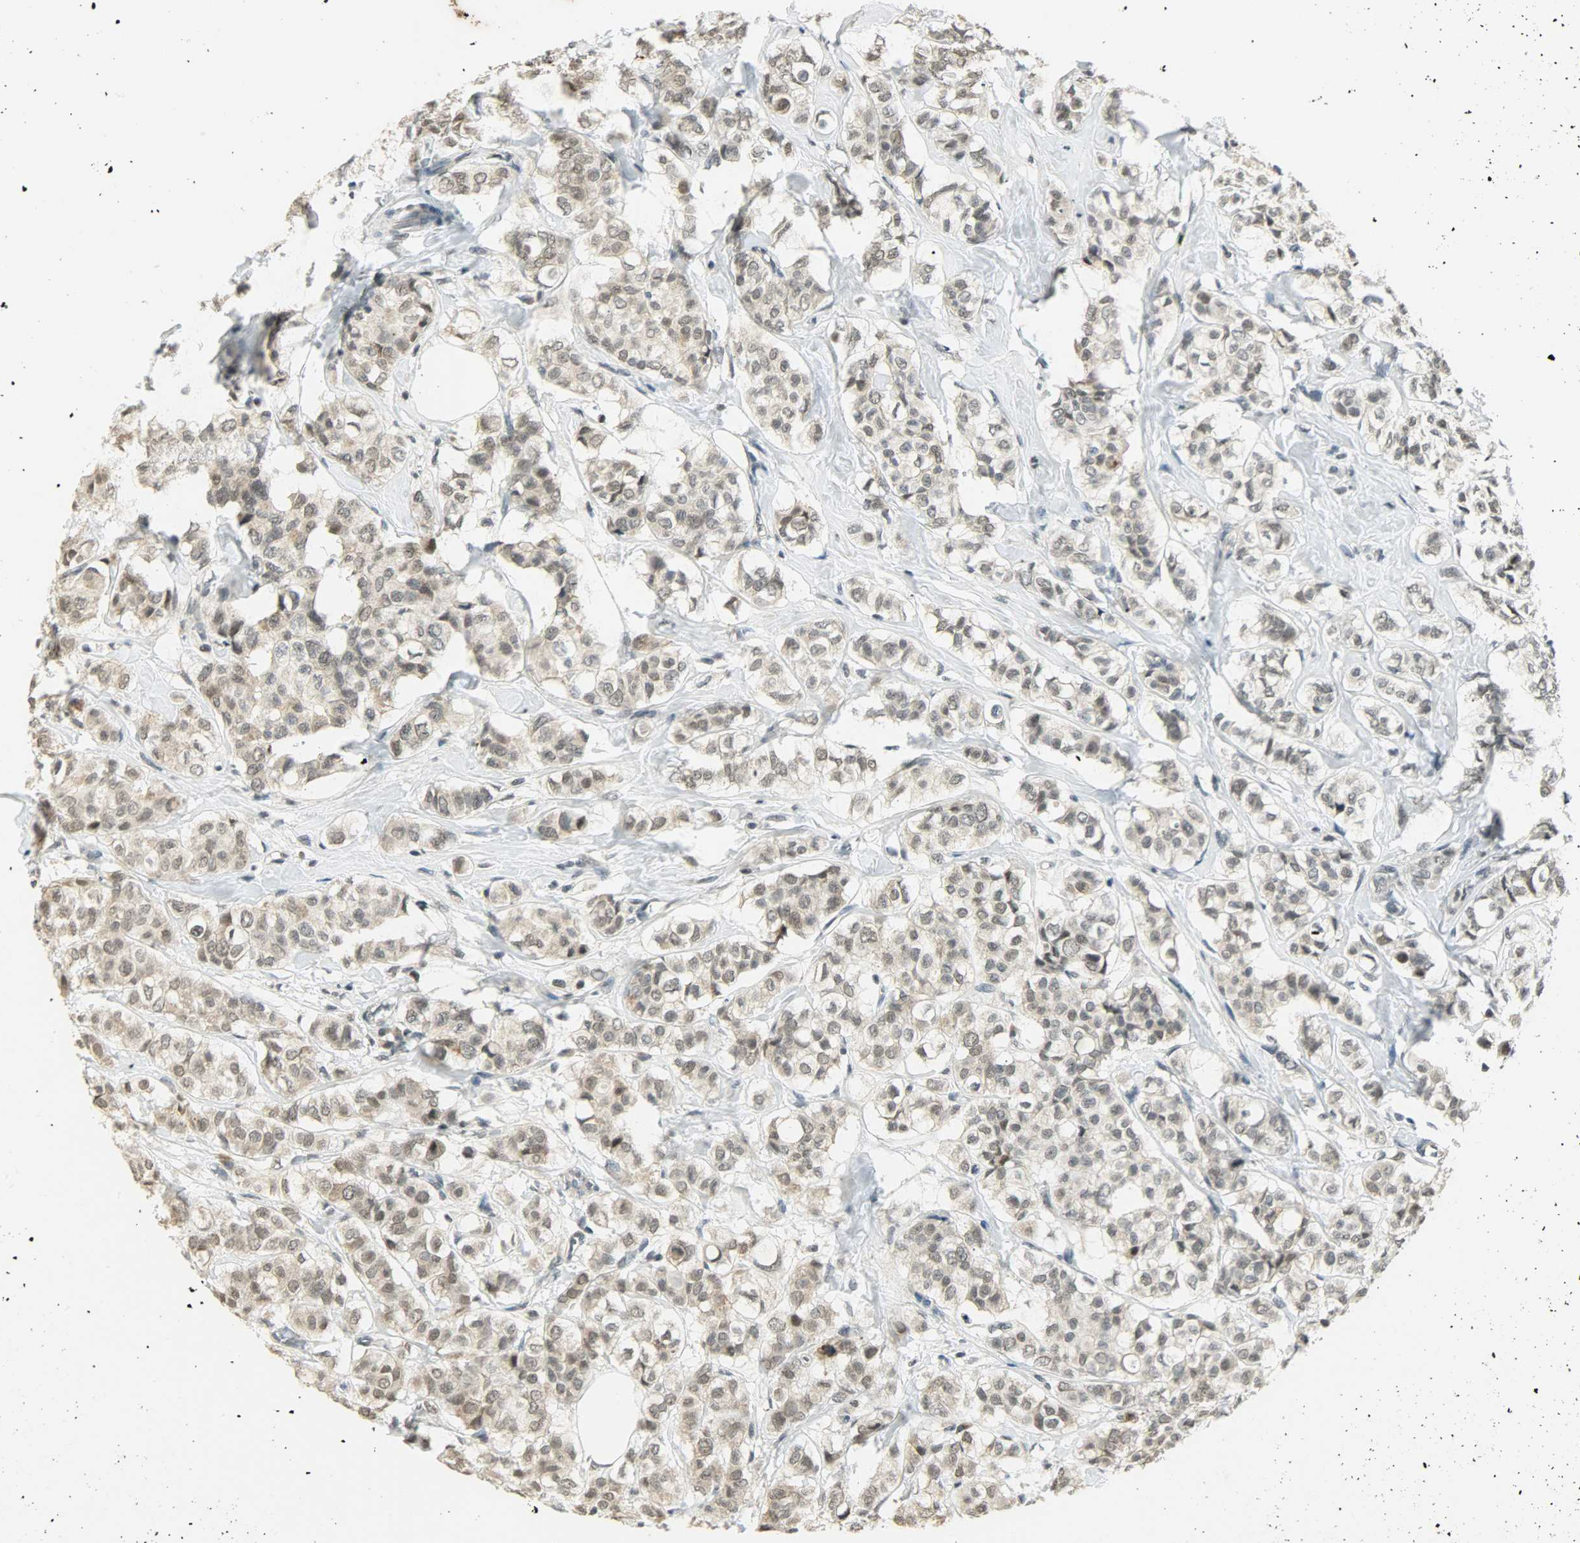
{"staining": {"intensity": "weak", "quantity": ">75%", "location": "nuclear"}, "tissue": "breast cancer", "cell_type": "Tumor cells", "image_type": "cancer", "snomed": [{"axis": "morphology", "description": "Lobular carcinoma"}, {"axis": "topography", "description": "Breast"}], "caption": "Weak nuclear protein positivity is identified in about >75% of tumor cells in breast cancer (lobular carcinoma).", "gene": "SMARCA5", "patient": {"sex": "female", "age": 60}}